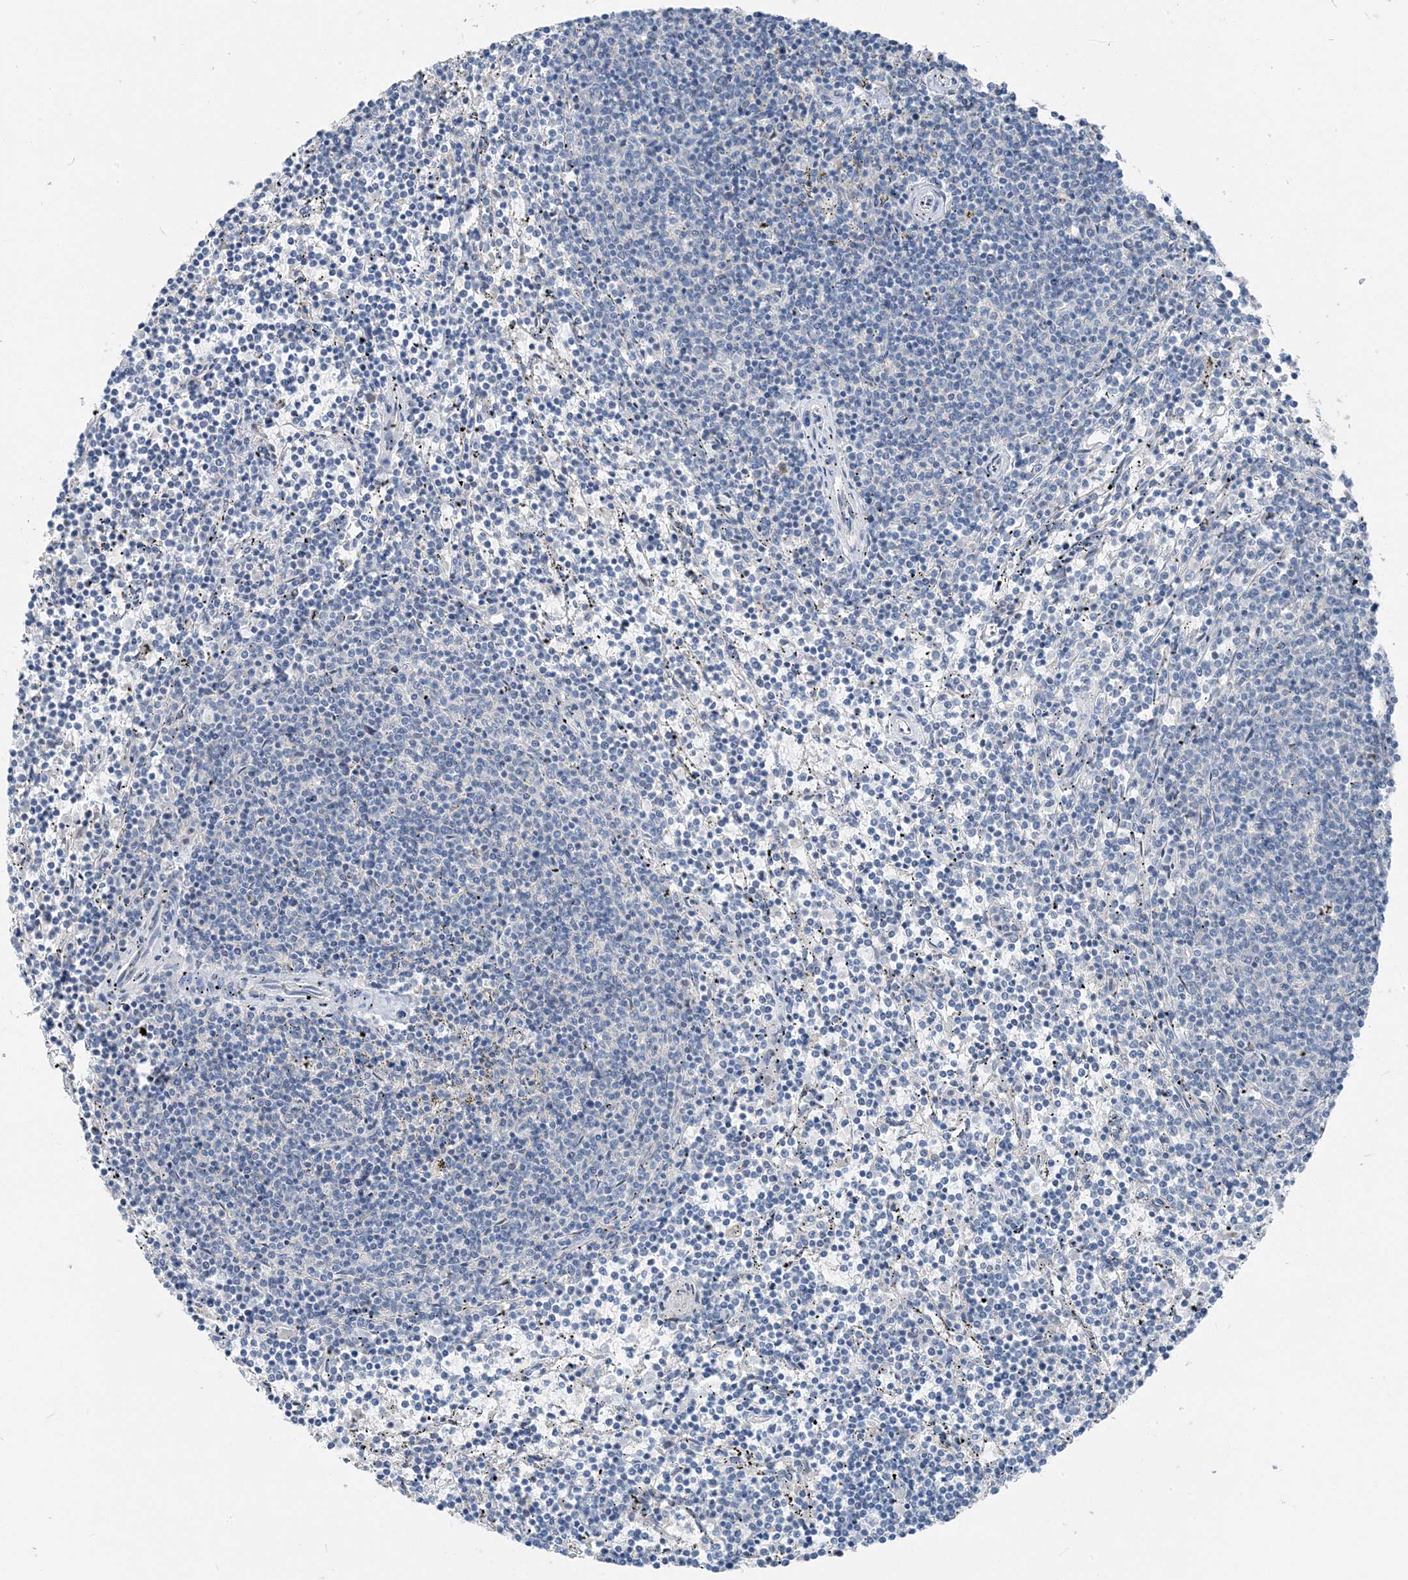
{"staining": {"intensity": "negative", "quantity": "none", "location": "none"}, "tissue": "lymphoma", "cell_type": "Tumor cells", "image_type": "cancer", "snomed": [{"axis": "morphology", "description": "Malignant lymphoma, non-Hodgkin's type, Low grade"}, {"axis": "topography", "description": "Spleen"}], "caption": "Tumor cells show no significant positivity in lymphoma. (DAB (3,3'-diaminobenzidine) IHC, high magnification).", "gene": "NCOA7", "patient": {"sex": "female", "age": 50}}